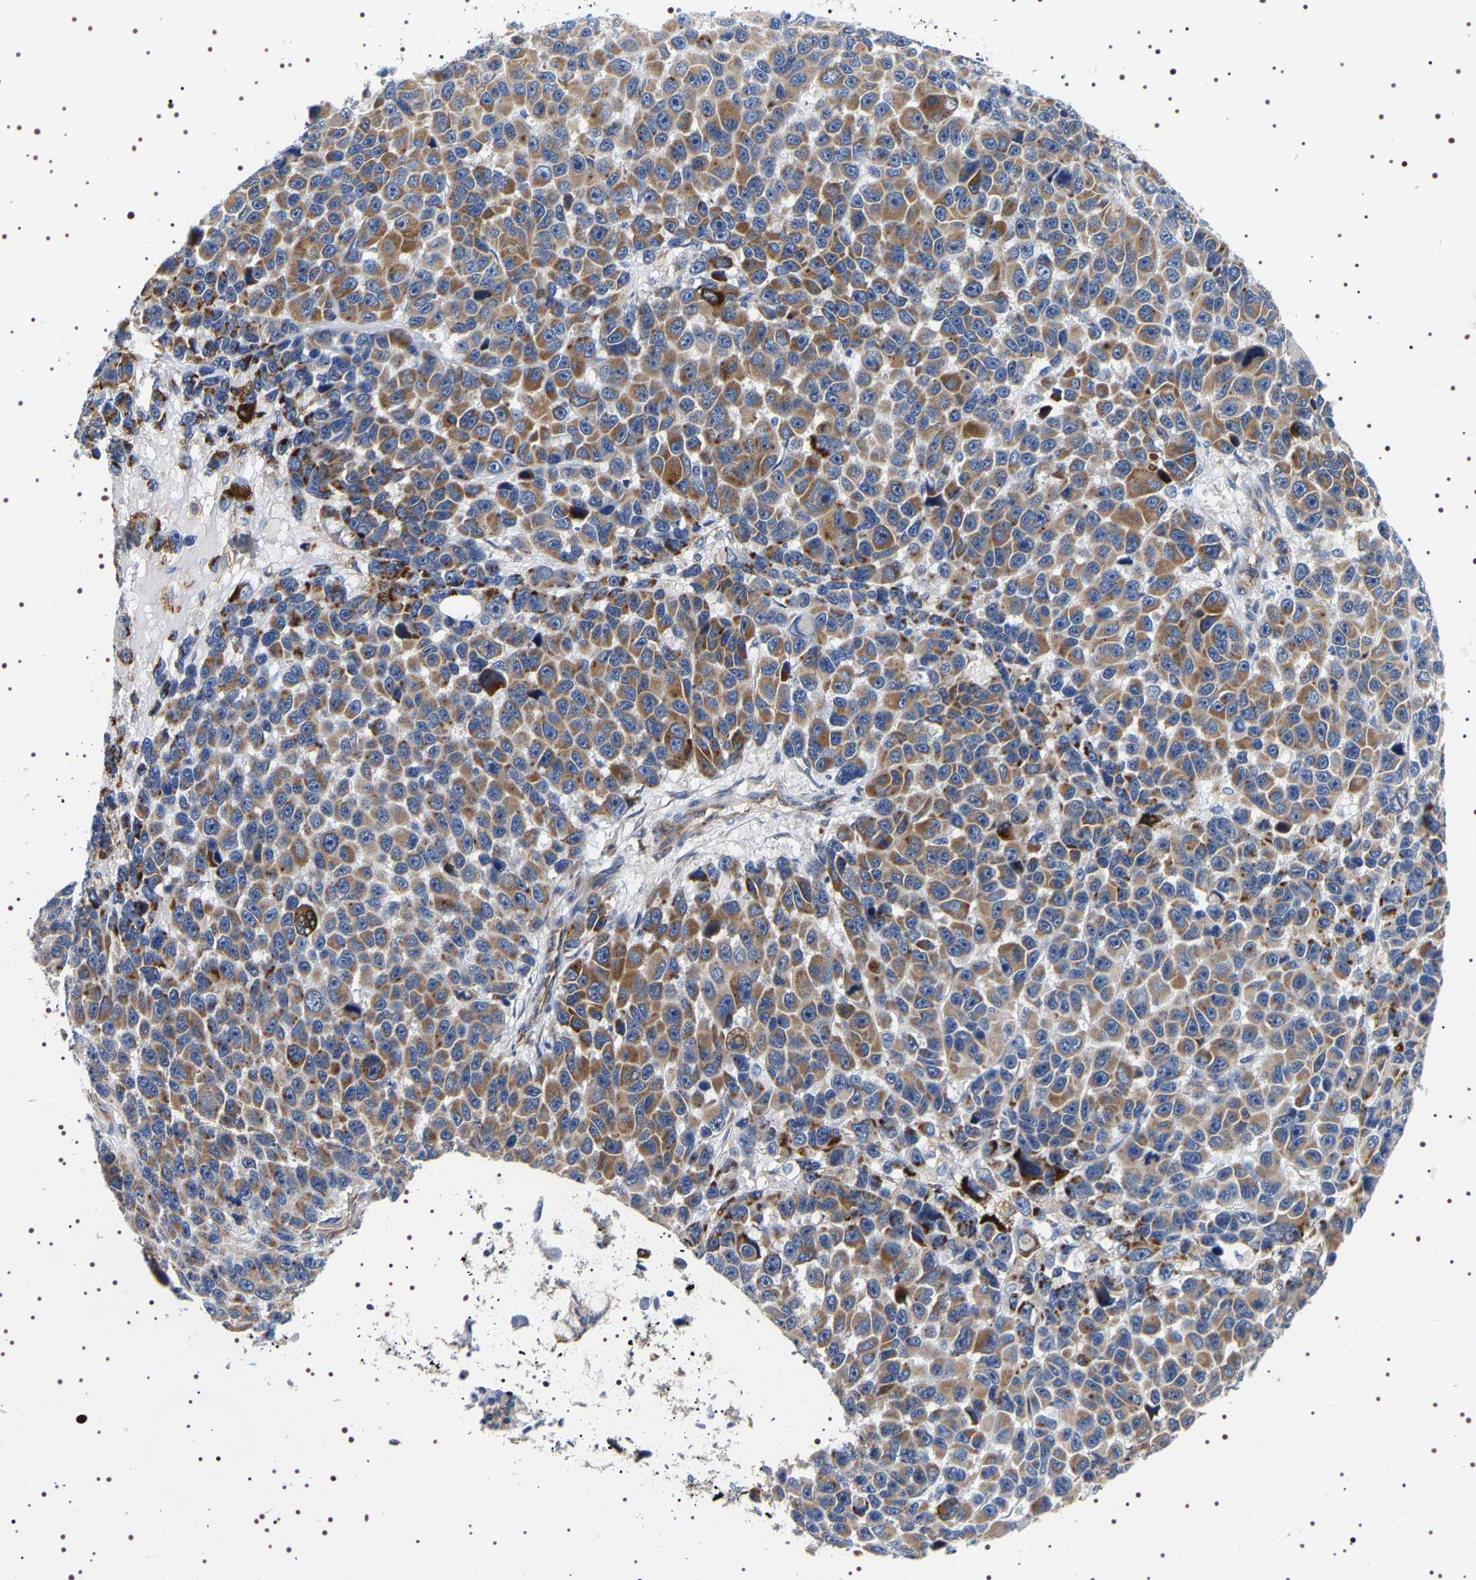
{"staining": {"intensity": "moderate", "quantity": ">75%", "location": "cytoplasmic/membranous"}, "tissue": "melanoma", "cell_type": "Tumor cells", "image_type": "cancer", "snomed": [{"axis": "morphology", "description": "Malignant melanoma, NOS"}, {"axis": "topography", "description": "Skin"}], "caption": "Human melanoma stained with a protein marker shows moderate staining in tumor cells.", "gene": "SQLE", "patient": {"sex": "male", "age": 53}}